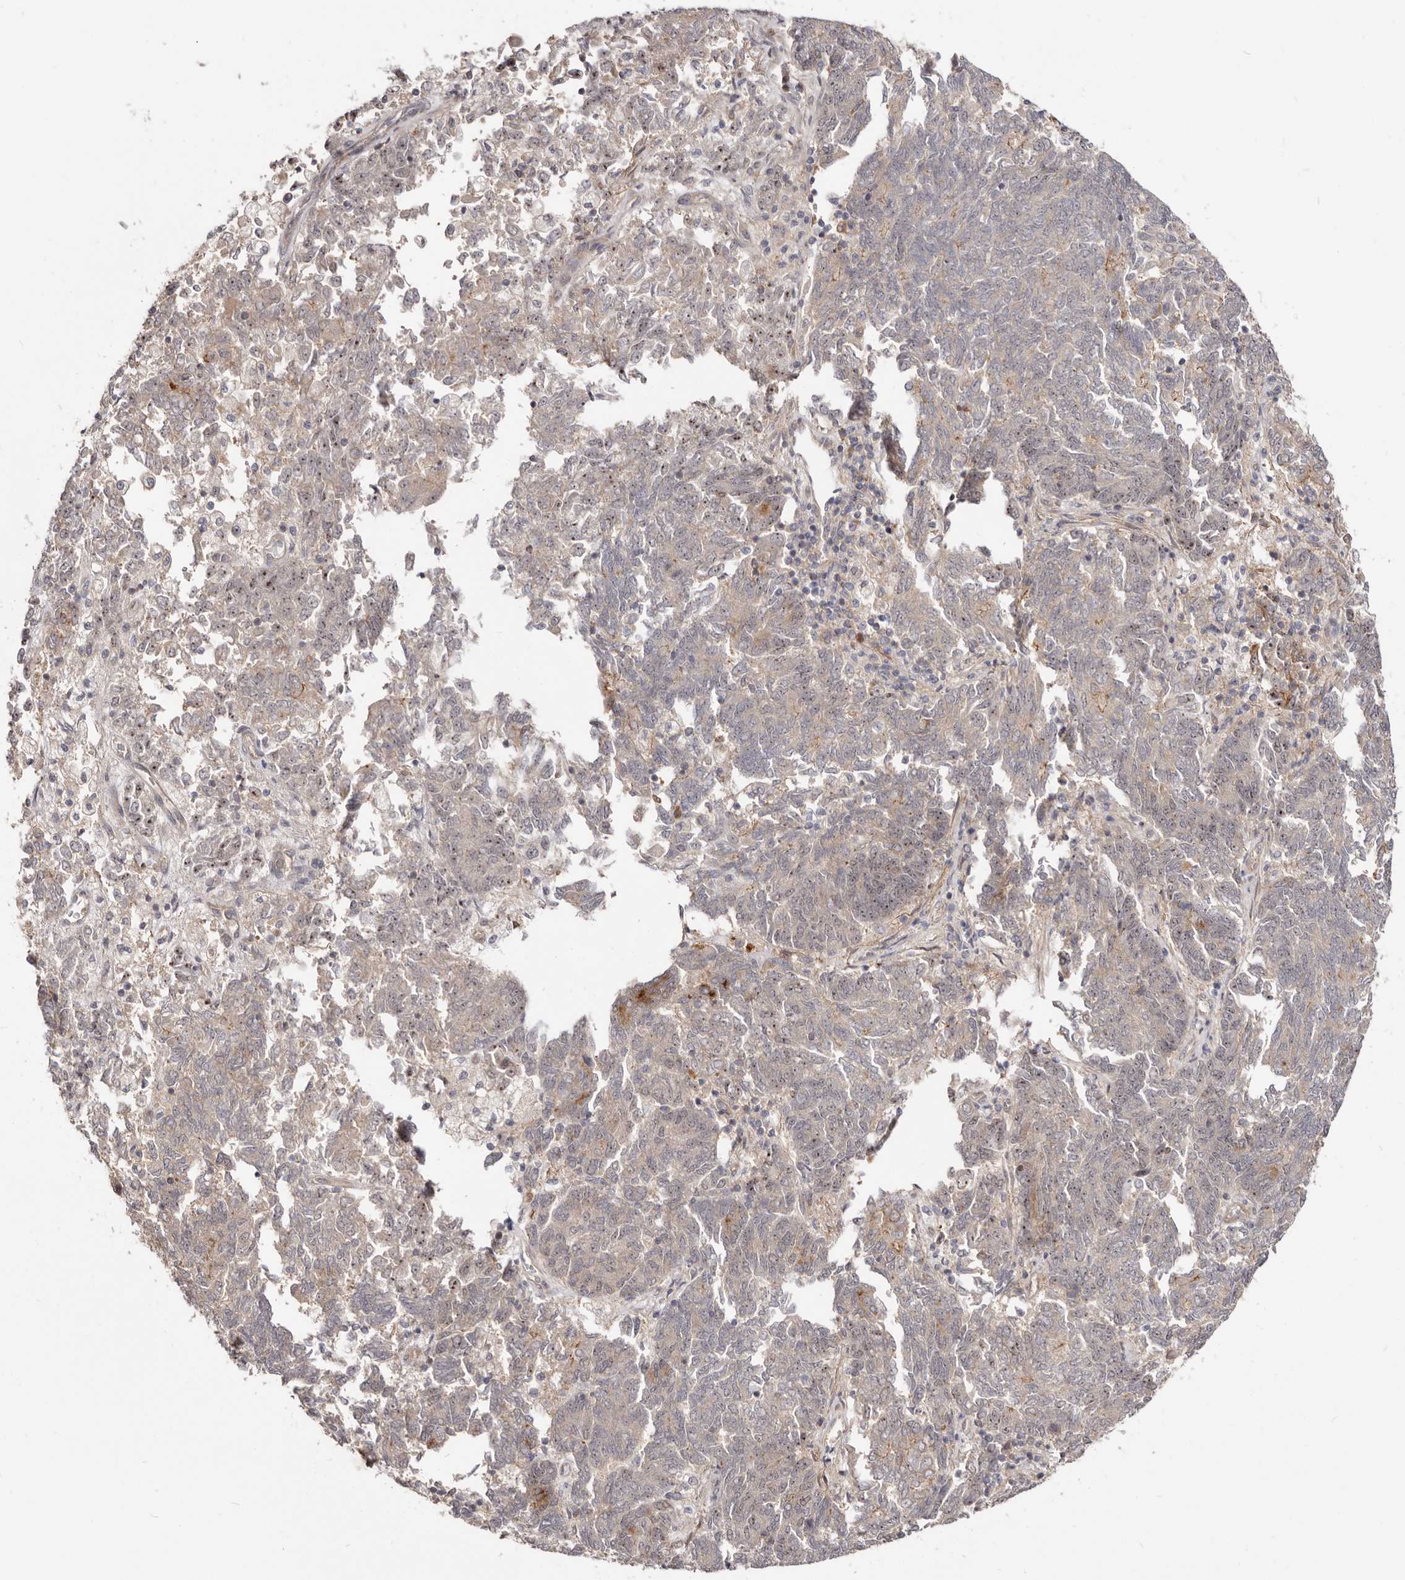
{"staining": {"intensity": "weak", "quantity": "<25%", "location": "cytoplasmic/membranous"}, "tissue": "endometrial cancer", "cell_type": "Tumor cells", "image_type": "cancer", "snomed": [{"axis": "morphology", "description": "Adenocarcinoma, NOS"}, {"axis": "topography", "description": "Endometrium"}], "caption": "There is no significant expression in tumor cells of endometrial adenocarcinoma.", "gene": "GPATCH4", "patient": {"sex": "female", "age": 80}}